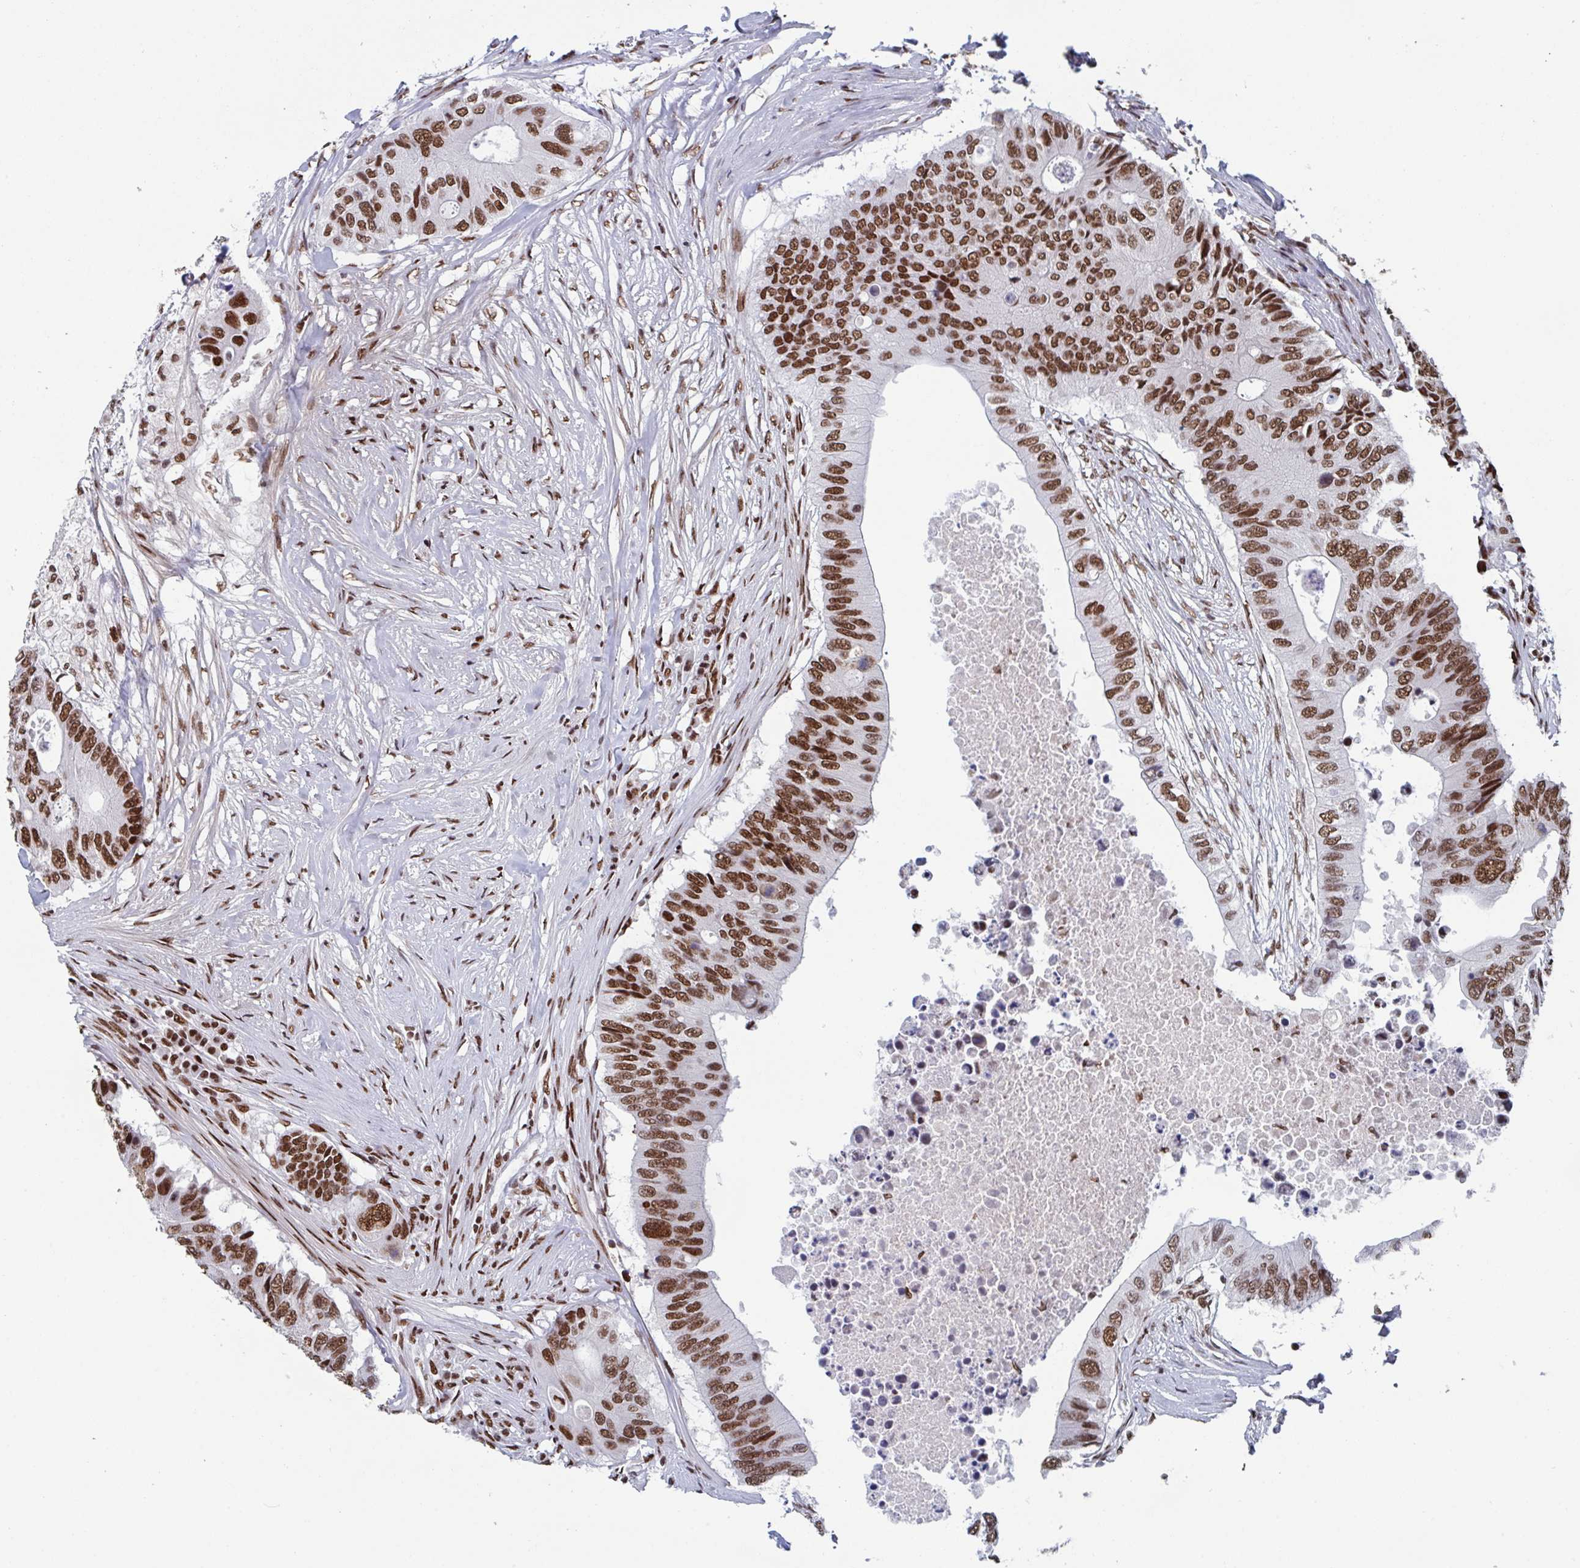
{"staining": {"intensity": "strong", "quantity": ">75%", "location": "nuclear"}, "tissue": "colorectal cancer", "cell_type": "Tumor cells", "image_type": "cancer", "snomed": [{"axis": "morphology", "description": "Adenocarcinoma, NOS"}, {"axis": "topography", "description": "Colon"}], "caption": "Human colorectal adenocarcinoma stained with a brown dye reveals strong nuclear positive positivity in approximately >75% of tumor cells.", "gene": "ZNF607", "patient": {"sex": "male", "age": 71}}